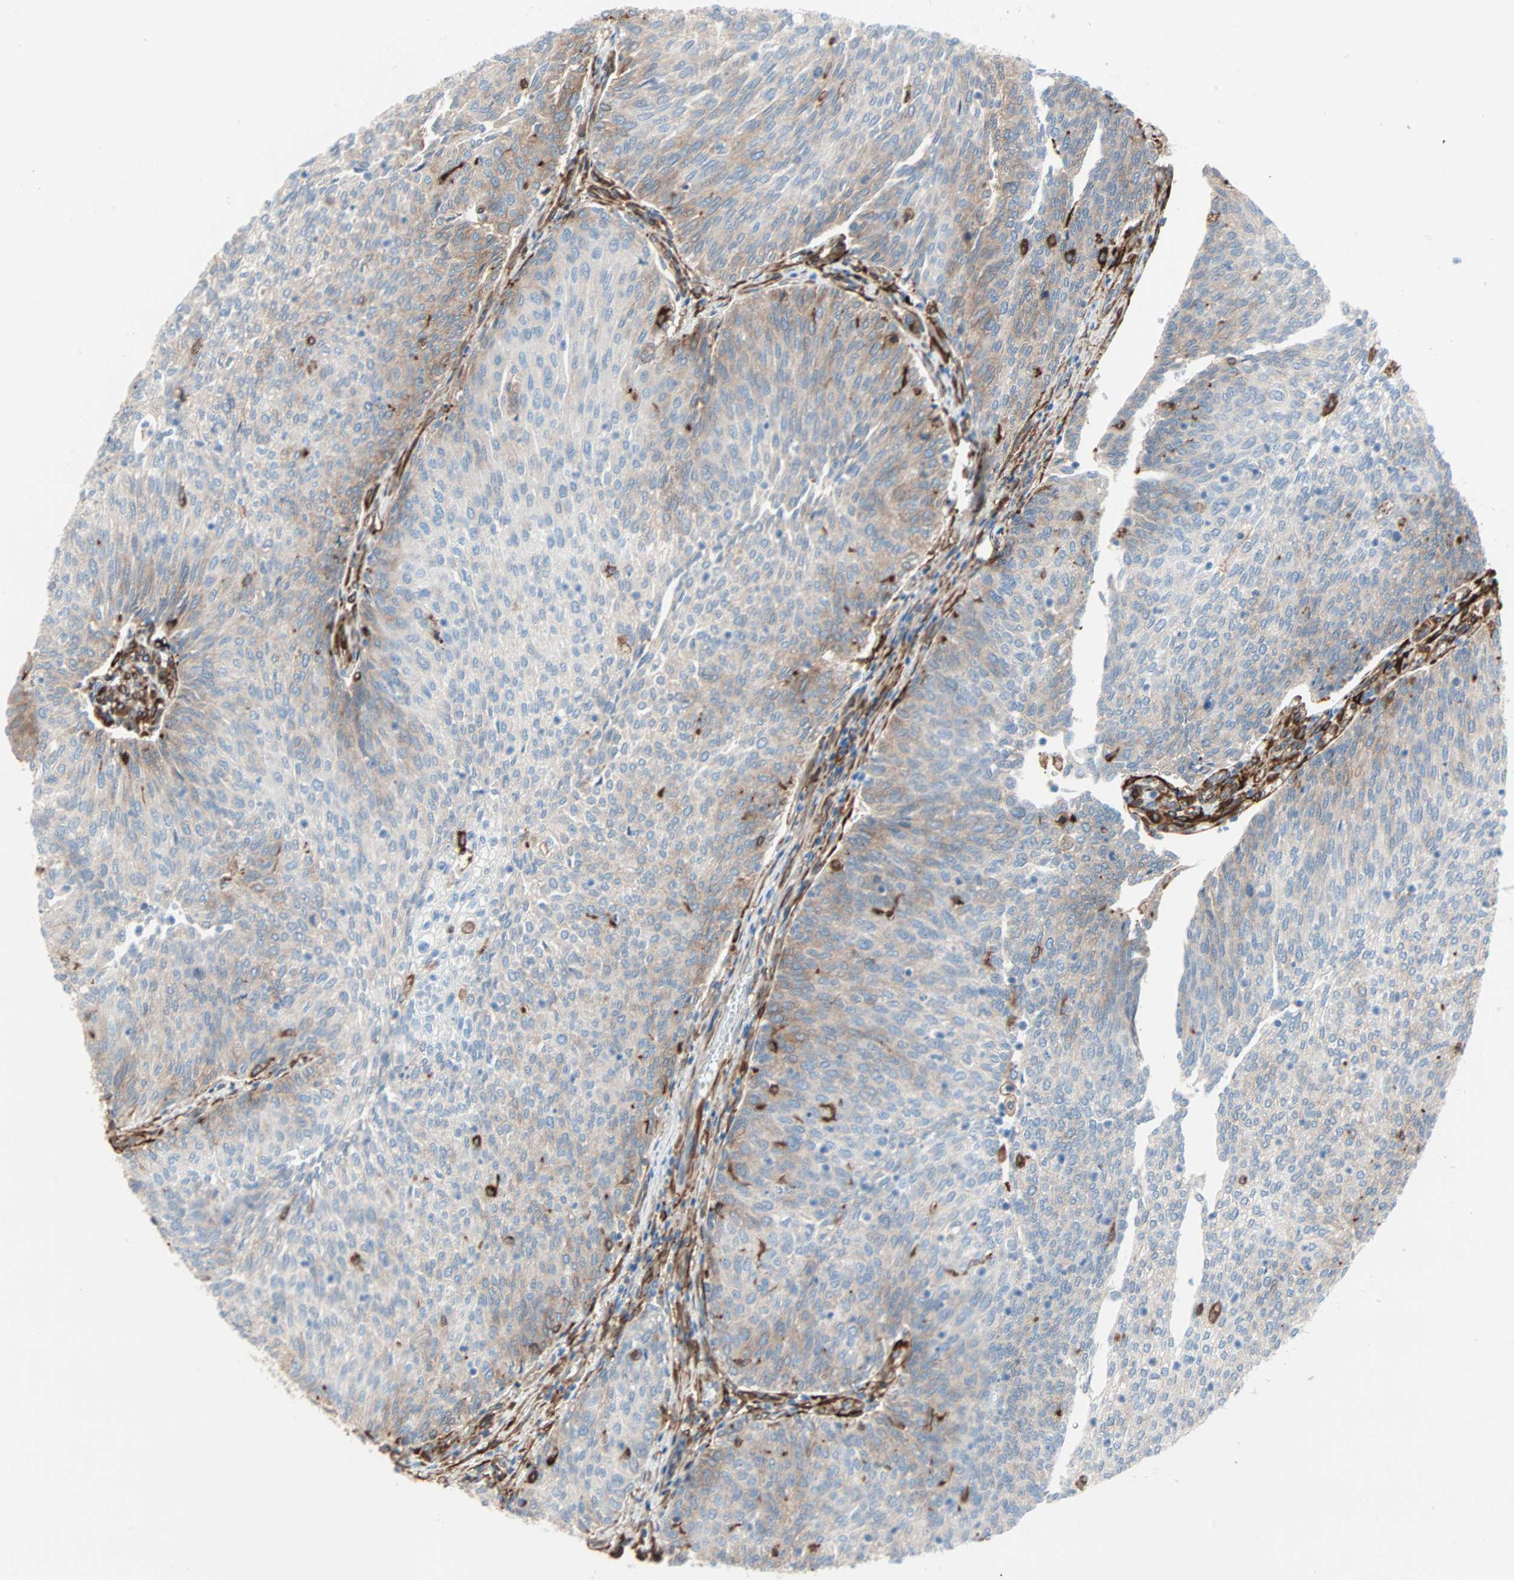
{"staining": {"intensity": "moderate", "quantity": "25%-75%", "location": "cytoplasmic/membranous"}, "tissue": "urothelial cancer", "cell_type": "Tumor cells", "image_type": "cancer", "snomed": [{"axis": "morphology", "description": "Urothelial carcinoma, Low grade"}, {"axis": "topography", "description": "Urinary bladder"}], "caption": "Immunohistochemical staining of human urothelial cancer shows medium levels of moderate cytoplasmic/membranous expression in approximately 25%-75% of tumor cells. (DAB (3,3'-diaminobenzidine) IHC, brown staining for protein, blue staining for nuclei).", "gene": "EPB41L2", "patient": {"sex": "female", "age": 79}}